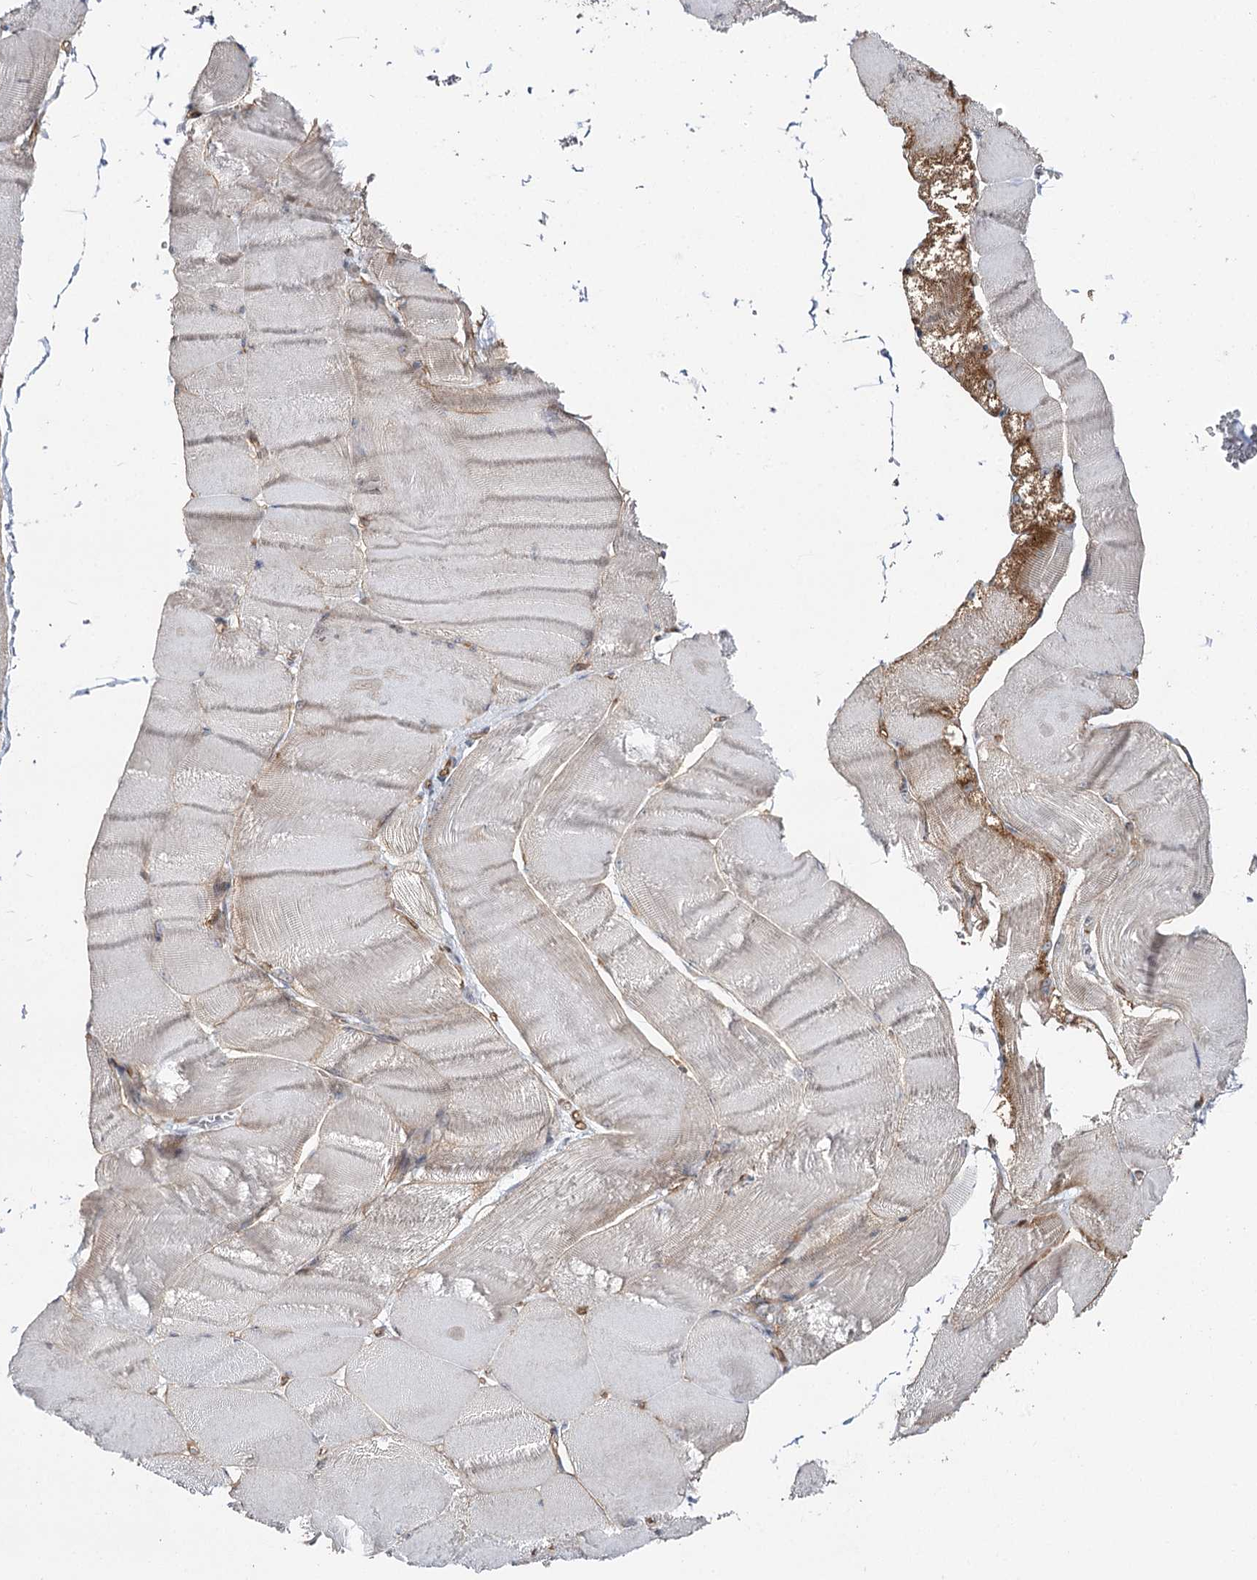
{"staining": {"intensity": "weak", "quantity": "<25%", "location": "cytoplasmic/membranous"}, "tissue": "skeletal muscle", "cell_type": "Myocytes", "image_type": "normal", "snomed": [{"axis": "morphology", "description": "Normal tissue, NOS"}, {"axis": "morphology", "description": "Basal cell carcinoma"}, {"axis": "topography", "description": "Skeletal muscle"}], "caption": "The photomicrograph displays no significant positivity in myocytes of skeletal muscle.", "gene": "CBR4", "patient": {"sex": "female", "age": 64}}